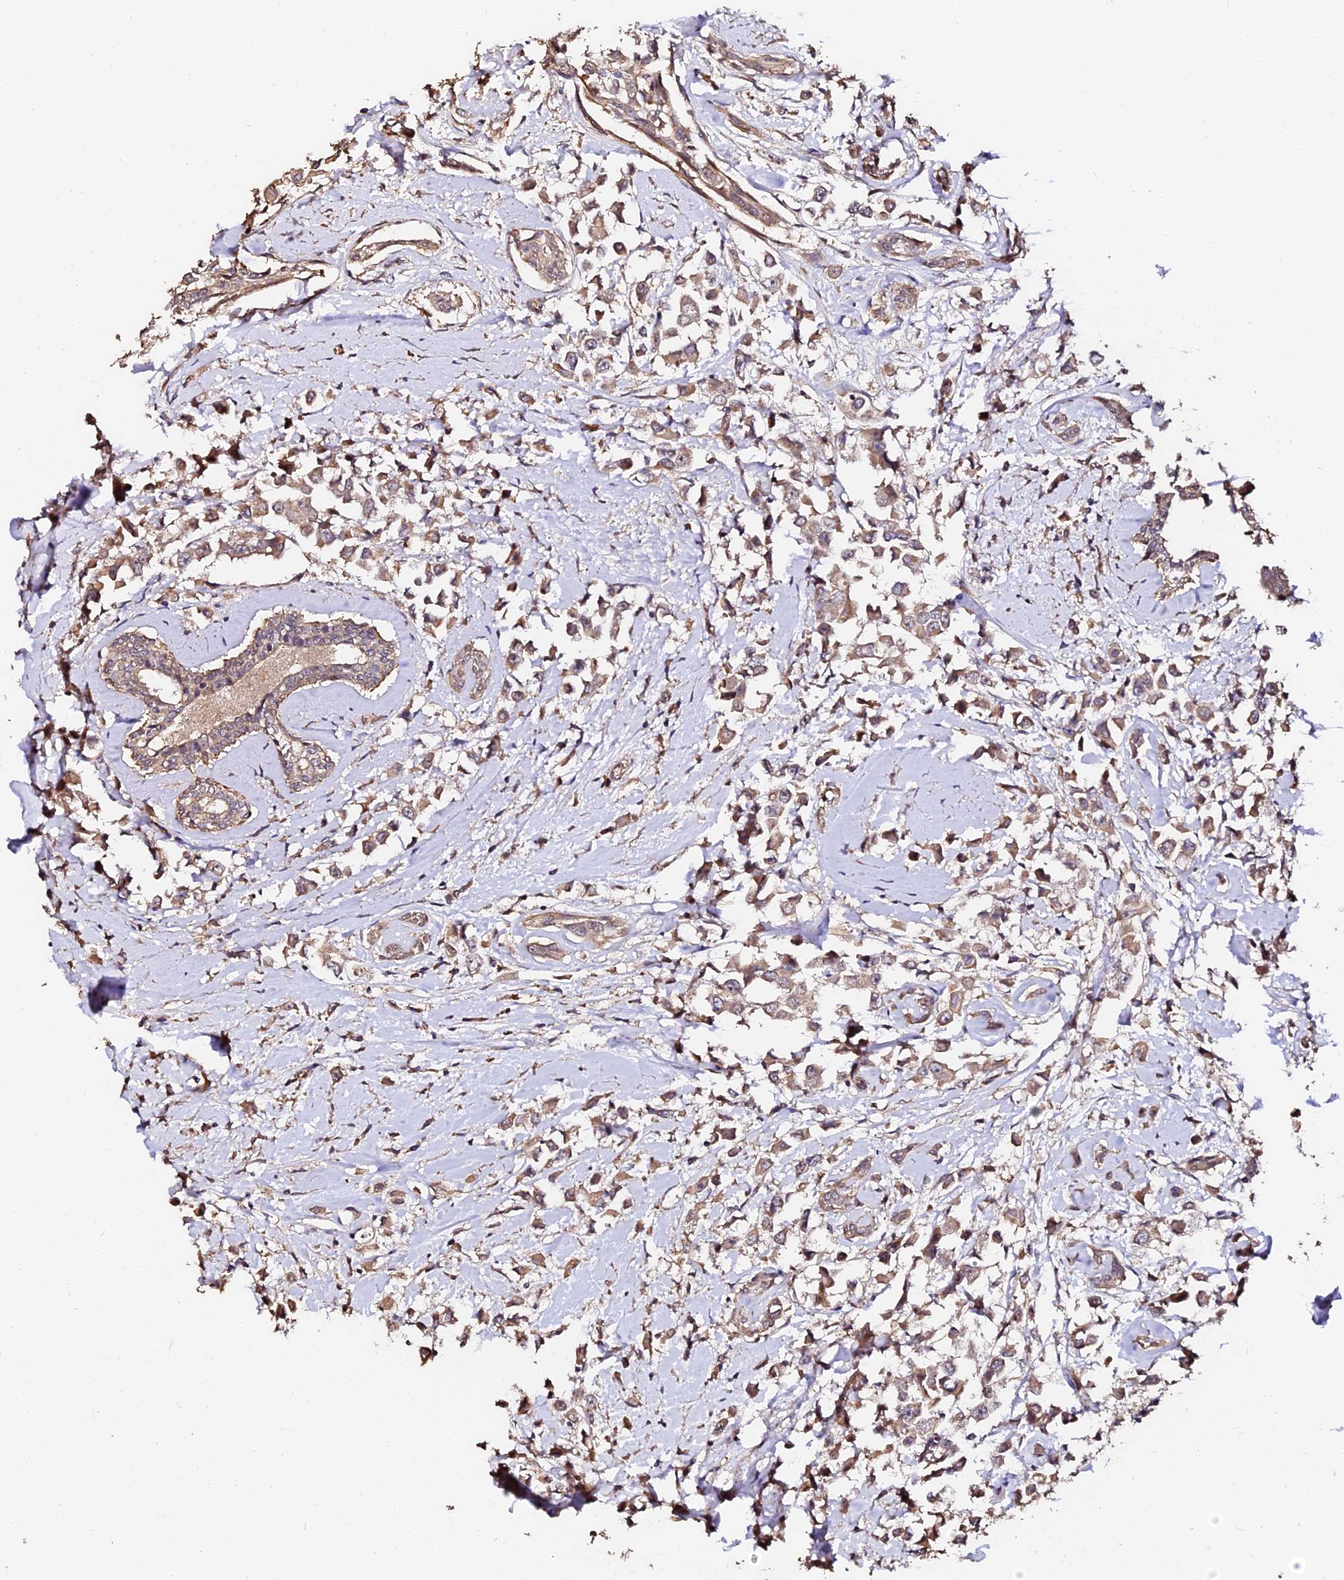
{"staining": {"intensity": "moderate", "quantity": ">75%", "location": "cytoplasmic/membranous"}, "tissue": "breast cancer", "cell_type": "Tumor cells", "image_type": "cancer", "snomed": [{"axis": "morphology", "description": "Duct carcinoma"}, {"axis": "topography", "description": "Breast"}], "caption": "Human breast cancer stained for a protein (brown) reveals moderate cytoplasmic/membranous positive staining in about >75% of tumor cells.", "gene": "TDO2", "patient": {"sex": "female", "age": 87}}